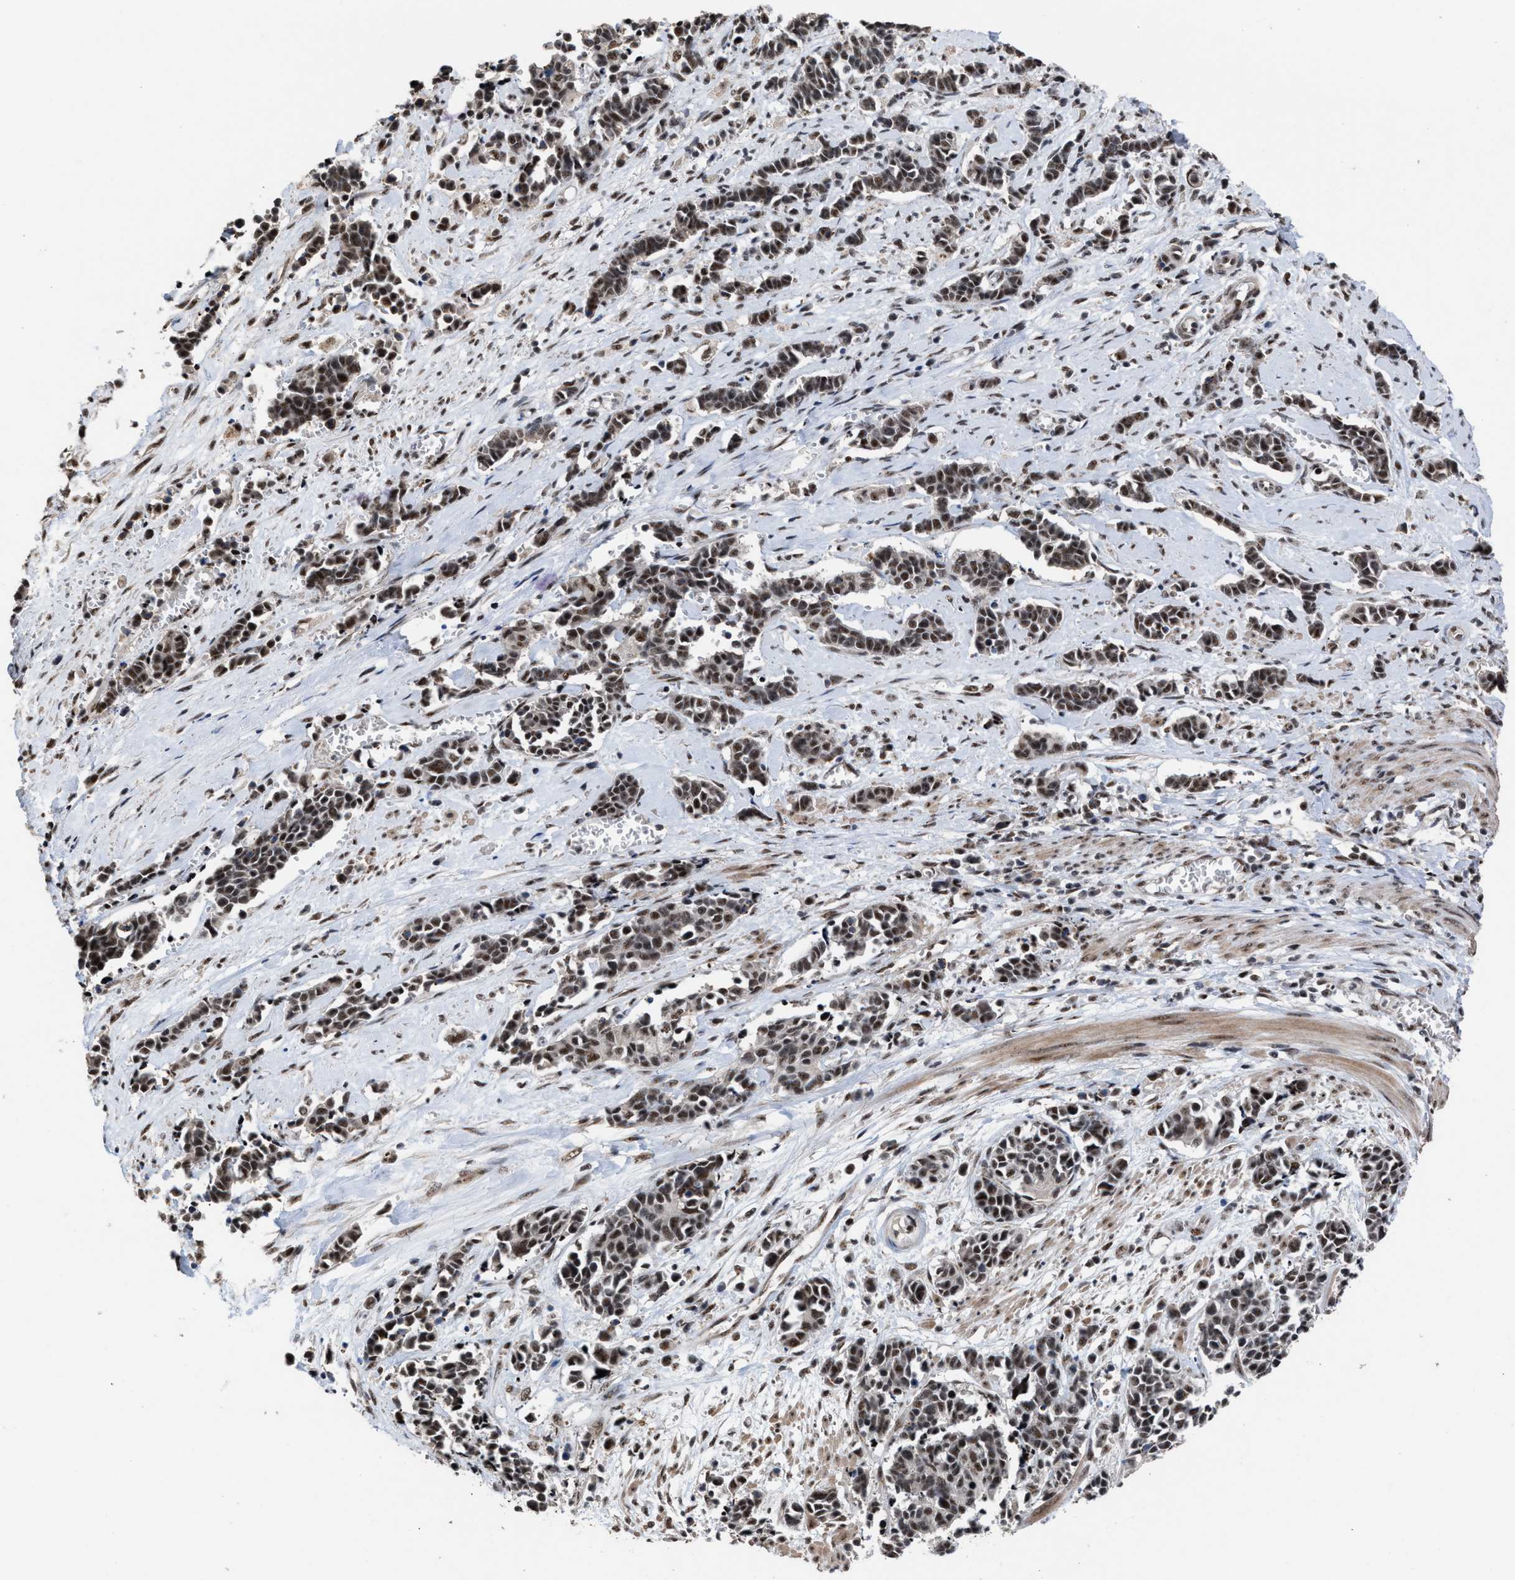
{"staining": {"intensity": "strong", "quantity": "25%-75%", "location": "nuclear"}, "tissue": "cervical cancer", "cell_type": "Tumor cells", "image_type": "cancer", "snomed": [{"axis": "morphology", "description": "Squamous cell carcinoma, NOS"}, {"axis": "topography", "description": "Cervix"}], "caption": "A high amount of strong nuclear staining is seen in about 25%-75% of tumor cells in cervical cancer (squamous cell carcinoma) tissue. (Stains: DAB (3,3'-diaminobenzidine) in brown, nuclei in blue, Microscopy: brightfield microscopy at high magnification).", "gene": "EIF4A3", "patient": {"sex": "female", "age": 35}}